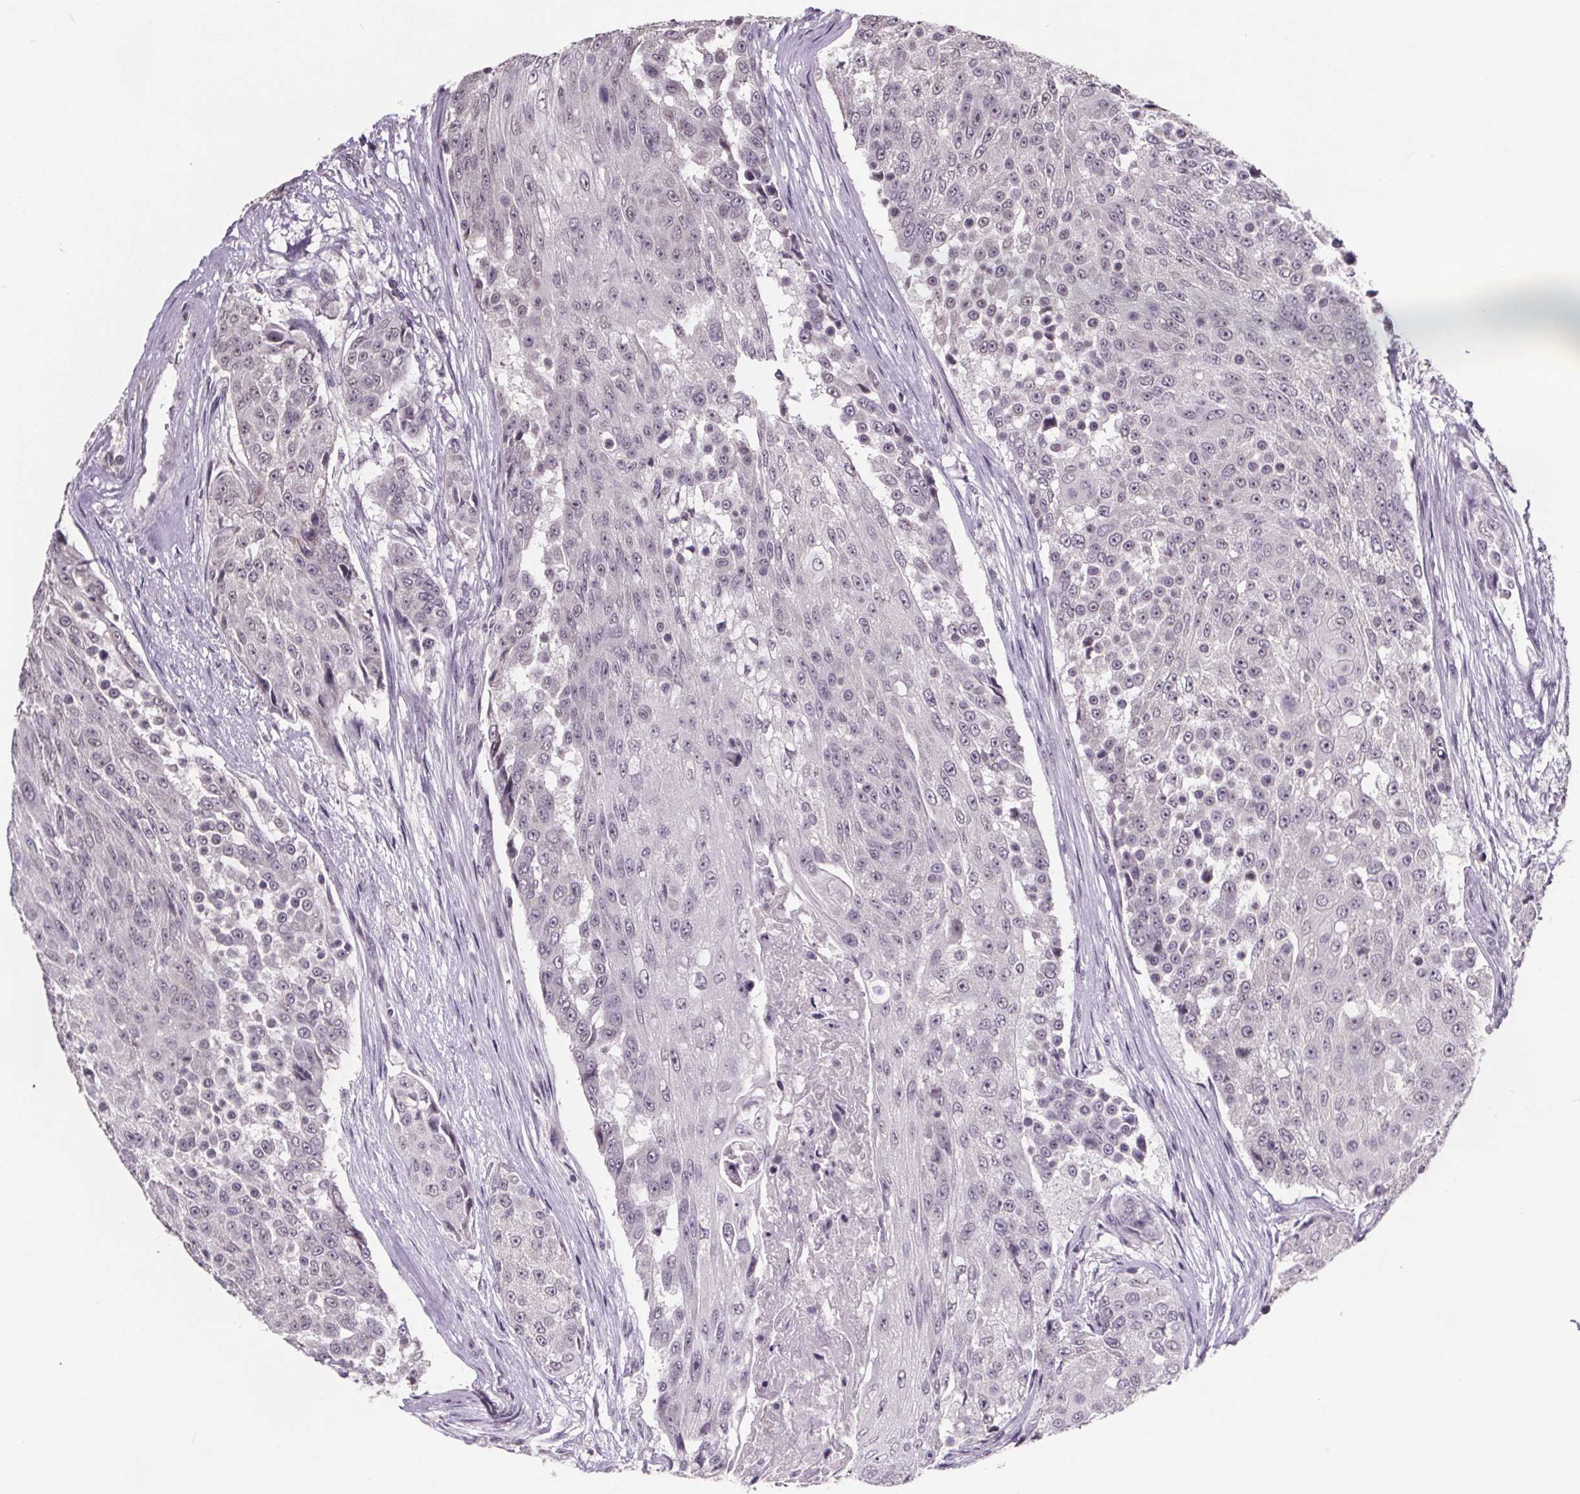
{"staining": {"intensity": "negative", "quantity": "none", "location": "none"}, "tissue": "urothelial cancer", "cell_type": "Tumor cells", "image_type": "cancer", "snomed": [{"axis": "morphology", "description": "Urothelial carcinoma, High grade"}, {"axis": "topography", "description": "Urinary bladder"}], "caption": "Immunohistochemical staining of human urothelial cancer shows no significant staining in tumor cells.", "gene": "NKX6-1", "patient": {"sex": "female", "age": 63}}